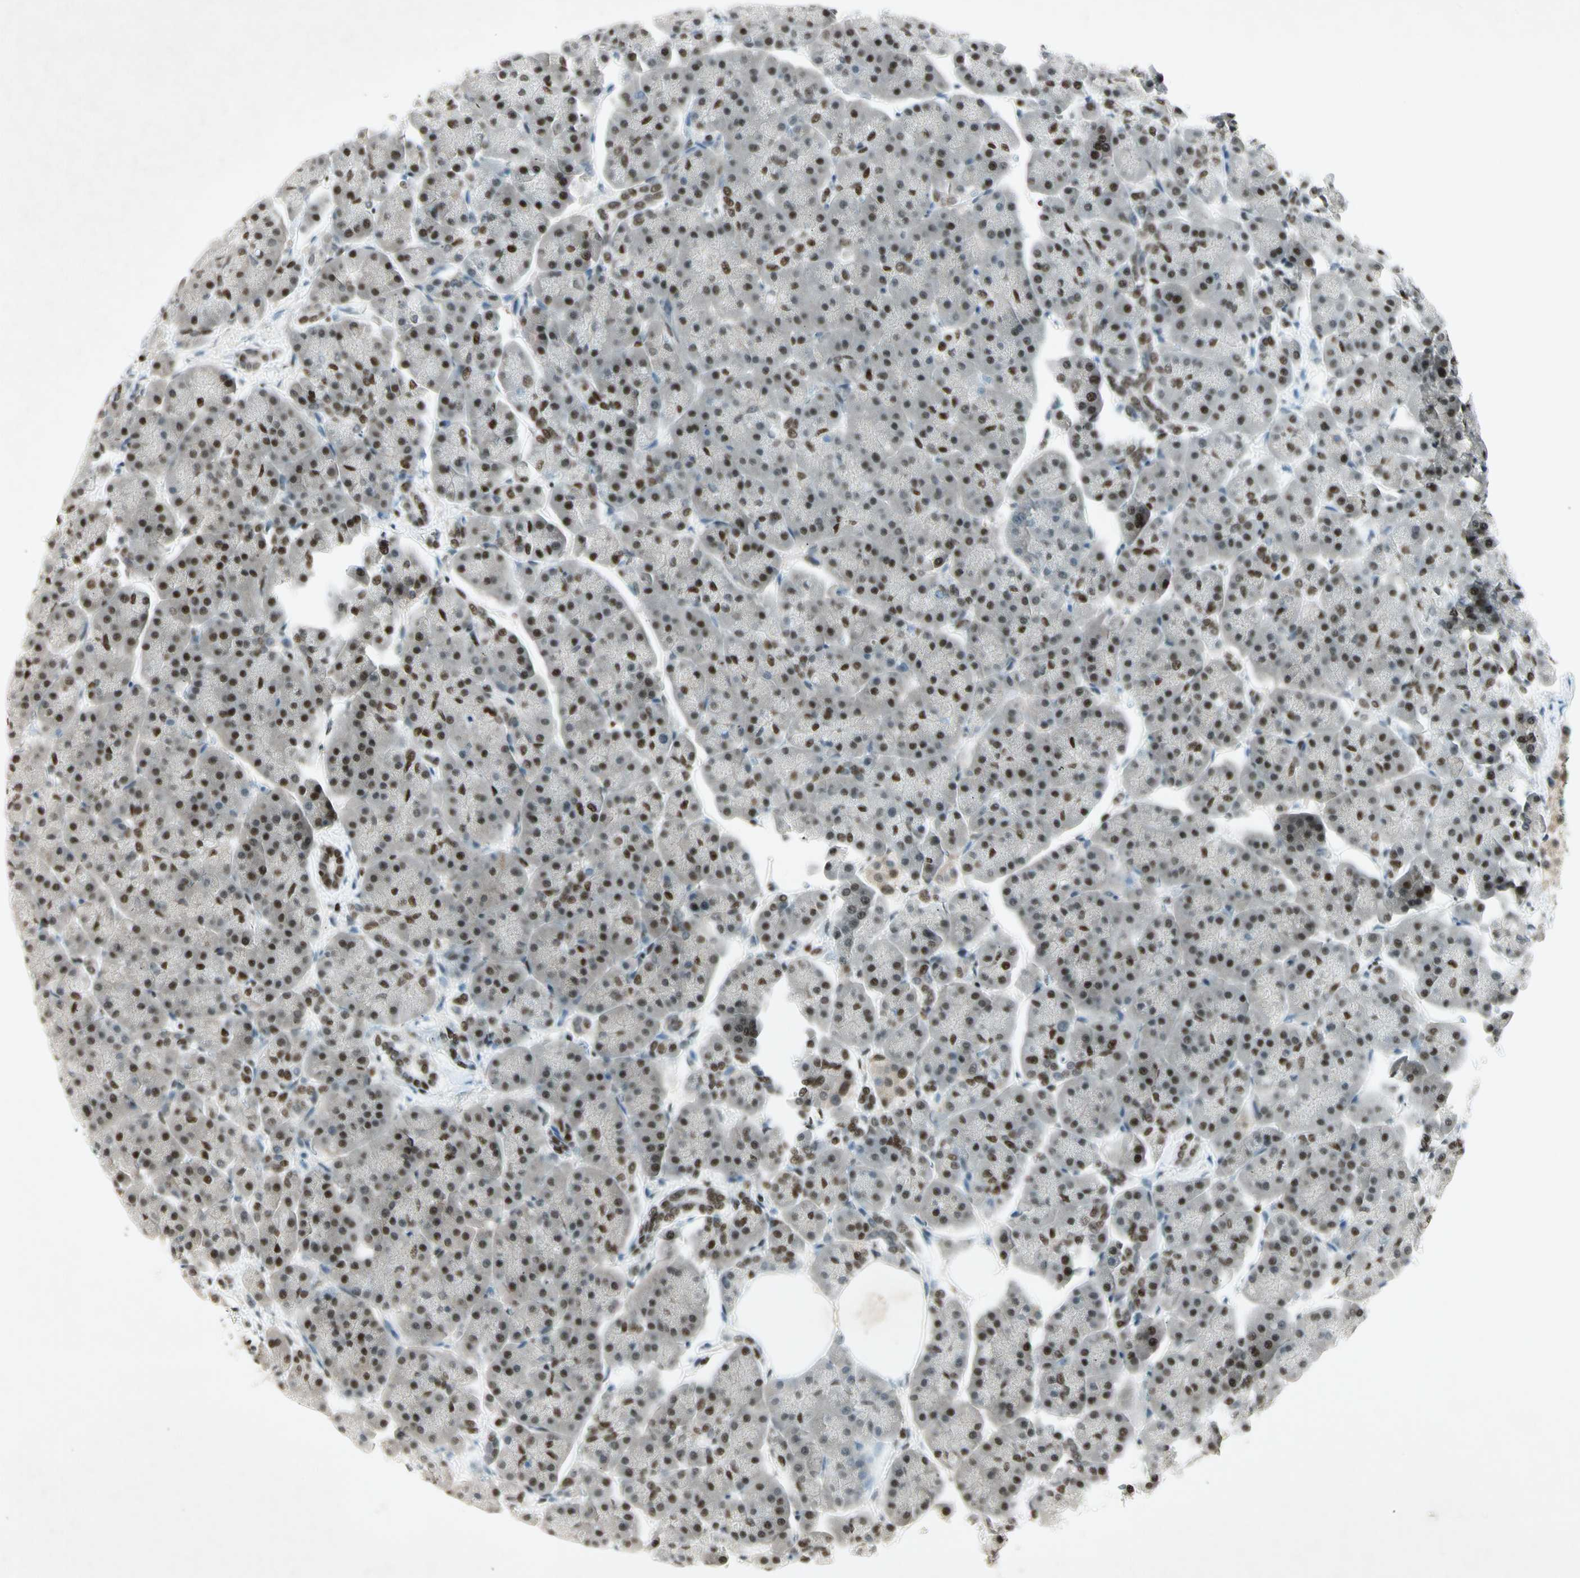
{"staining": {"intensity": "strong", "quantity": ">75%", "location": "nuclear"}, "tissue": "pancreas", "cell_type": "Exocrine glandular cells", "image_type": "normal", "snomed": [{"axis": "morphology", "description": "Normal tissue, NOS"}, {"axis": "topography", "description": "Pancreas"}], "caption": "Exocrine glandular cells show high levels of strong nuclear staining in approximately >75% of cells in unremarkable human pancreas. The staining was performed using DAB (3,3'-diaminobenzidine) to visualize the protein expression in brown, while the nuclei were stained in blue with hematoxylin (Magnification: 20x).", "gene": "RNF43", "patient": {"sex": "female", "age": 70}}